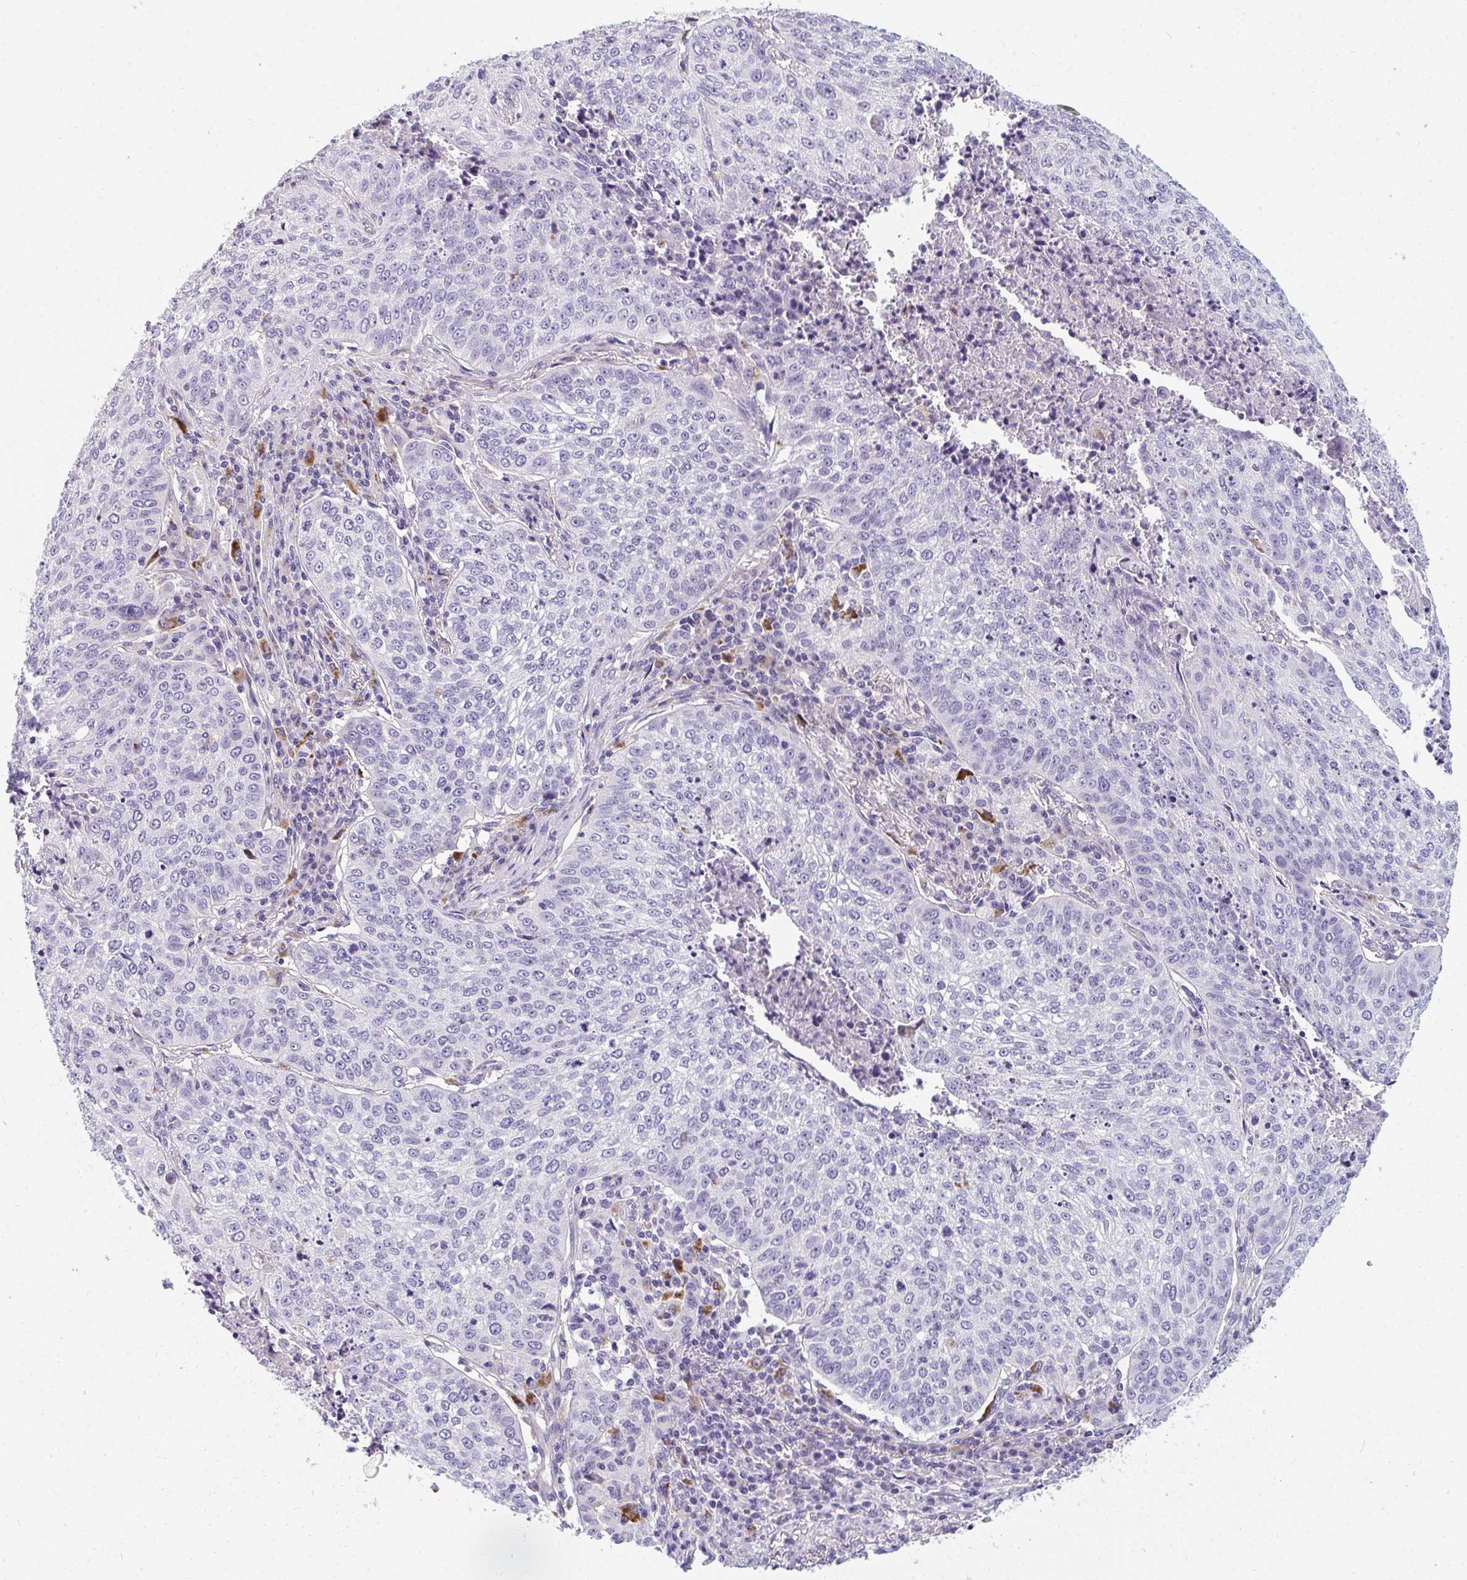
{"staining": {"intensity": "negative", "quantity": "none", "location": "none"}, "tissue": "lung cancer", "cell_type": "Tumor cells", "image_type": "cancer", "snomed": [{"axis": "morphology", "description": "Squamous cell carcinoma, NOS"}, {"axis": "topography", "description": "Lung"}], "caption": "This micrograph is of squamous cell carcinoma (lung) stained with immunohistochemistry (IHC) to label a protein in brown with the nuclei are counter-stained blue. There is no expression in tumor cells.", "gene": "EIF1AD", "patient": {"sex": "male", "age": 63}}